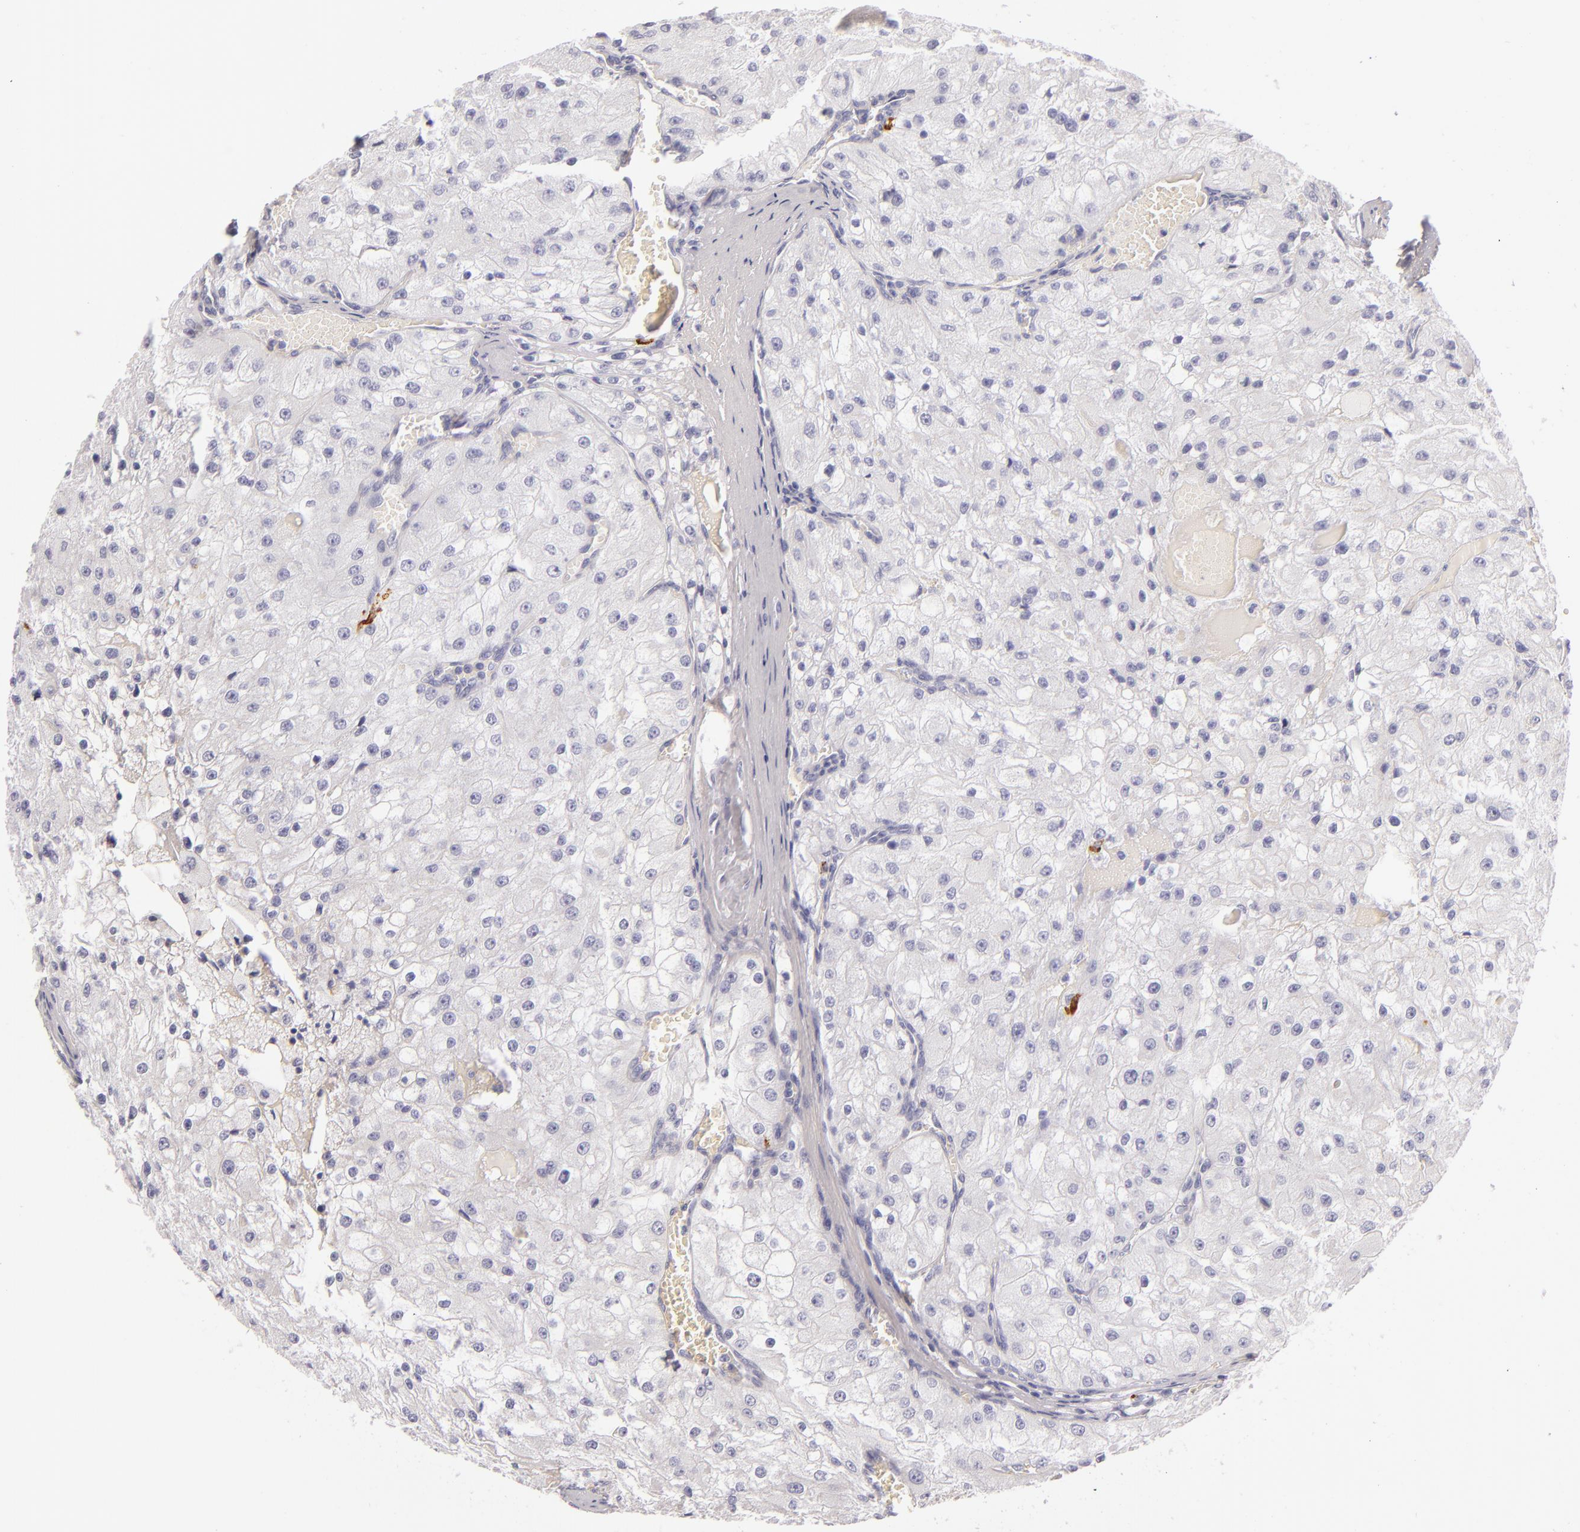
{"staining": {"intensity": "negative", "quantity": "none", "location": "none"}, "tissue": "renal cancer", "cell_type": "Tumor cells", "image_type": "cancer", "snomed": [{"axis": "morphology", "description": "Adenocarcinoma, NOS"}, {"axis": "topography", "description": "Kidney"}], "caption": "Human renal cancer stained for a protein using immunohistochemistry demonstrates no expression in tumor cells.", "gene": "CD207", "patient": {"sex": "female", "age": 74}}